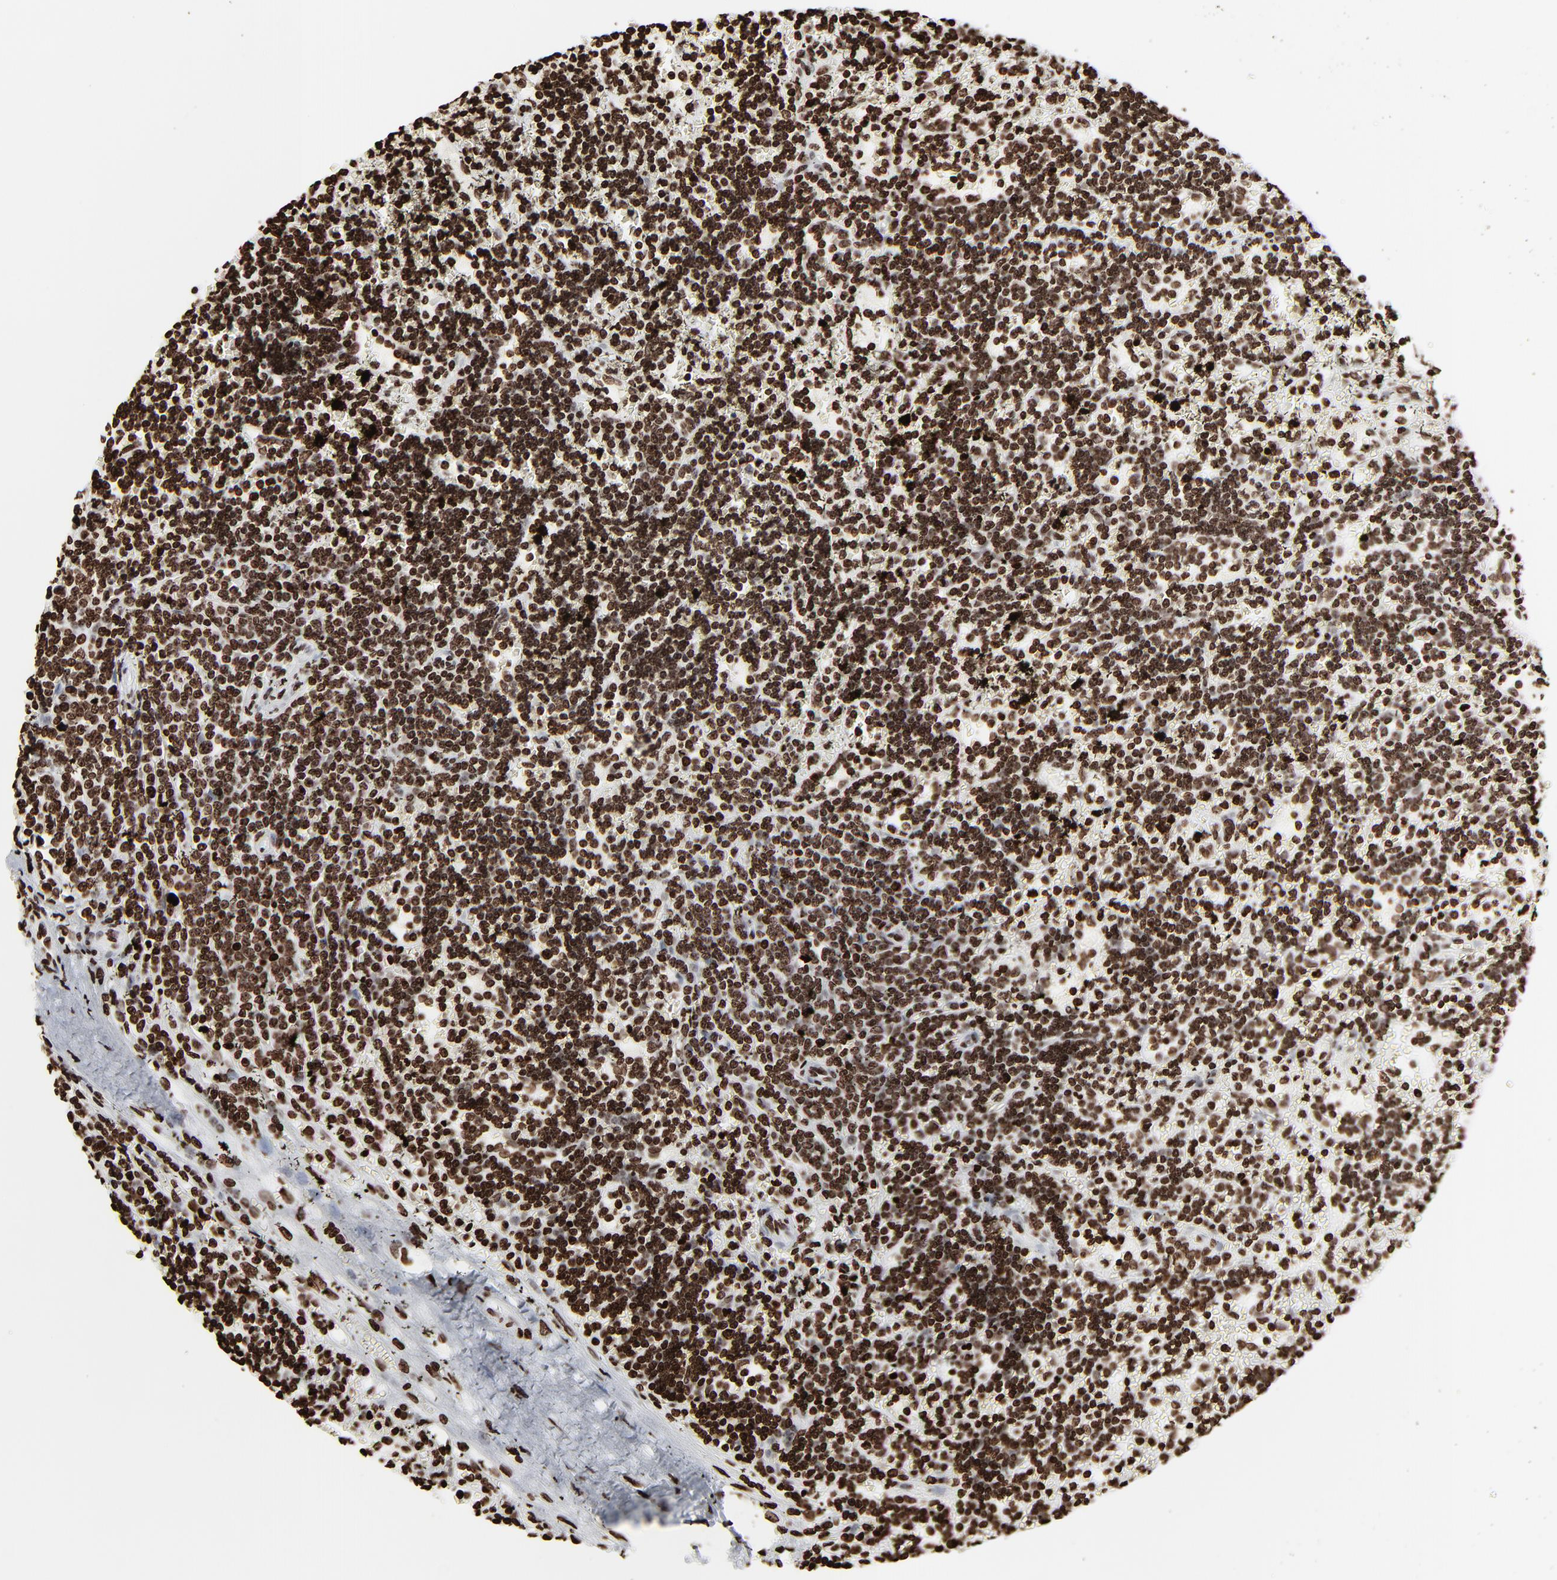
{"staining": {"intensity": "strong", "quantity": ">75%", "location": "nuclear"}, "tissue": "lymphoma", "cell_type": "Tumor cells", "image_type": "cancer", "snomed": [{"axis": "morphology", "description": "Malignant lymphoma, non-Hodgkin's type, Low grade"}, {"axis": "topography", "description": "Spleen"}], "caption": "A high-resolution histopathology image shows immunohistochemistry staining of low-grade malignant lymphoma, non-Hodgkin's type, which reveals strong nuclear staining in about >75% of tumor cells. (Brightfield microscopy of DAB IHC at high magnification).", "gene": "H3-4", "patient": {"sex": "male", "age": 60}}